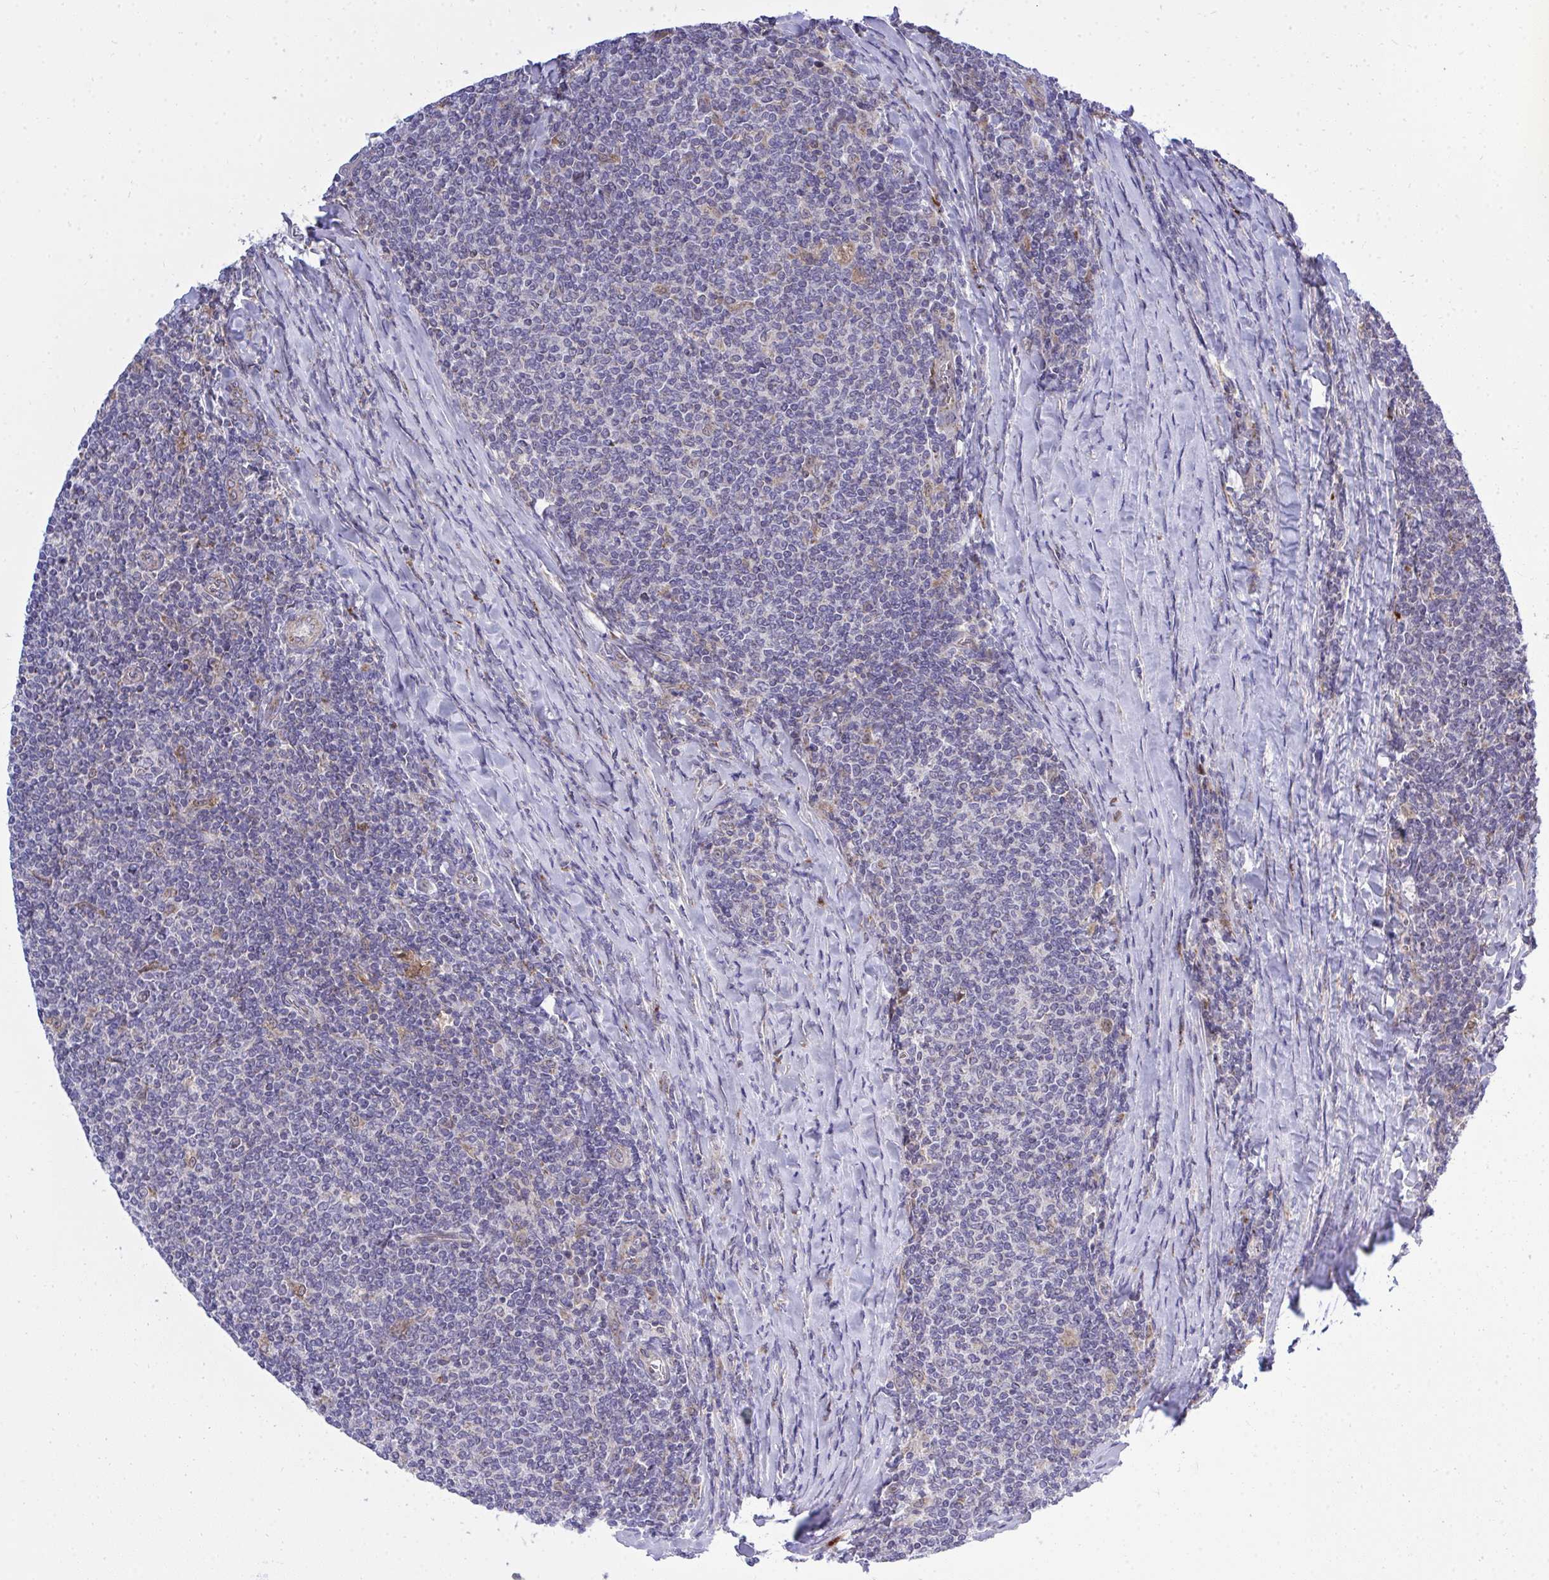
{"staining": {"intensity": "negative", "quantity": "none", "location": "none"}, "tissue": "lymphoma", "cell_type": "Tumor cells", "image_type": "cancer", "snomed": [{"axis": "morphology", "description": "Malignant lymphoma, non-Hodgkin's type, Low grade"}, {"axis": "topography", "description": "Lymph node"}], "caption": "Lymphoma stained for a protein using IHC demonstrates no expression tumor cells.", "gene": "XAF1", "patient": {"sex": "male", "age": 52}}